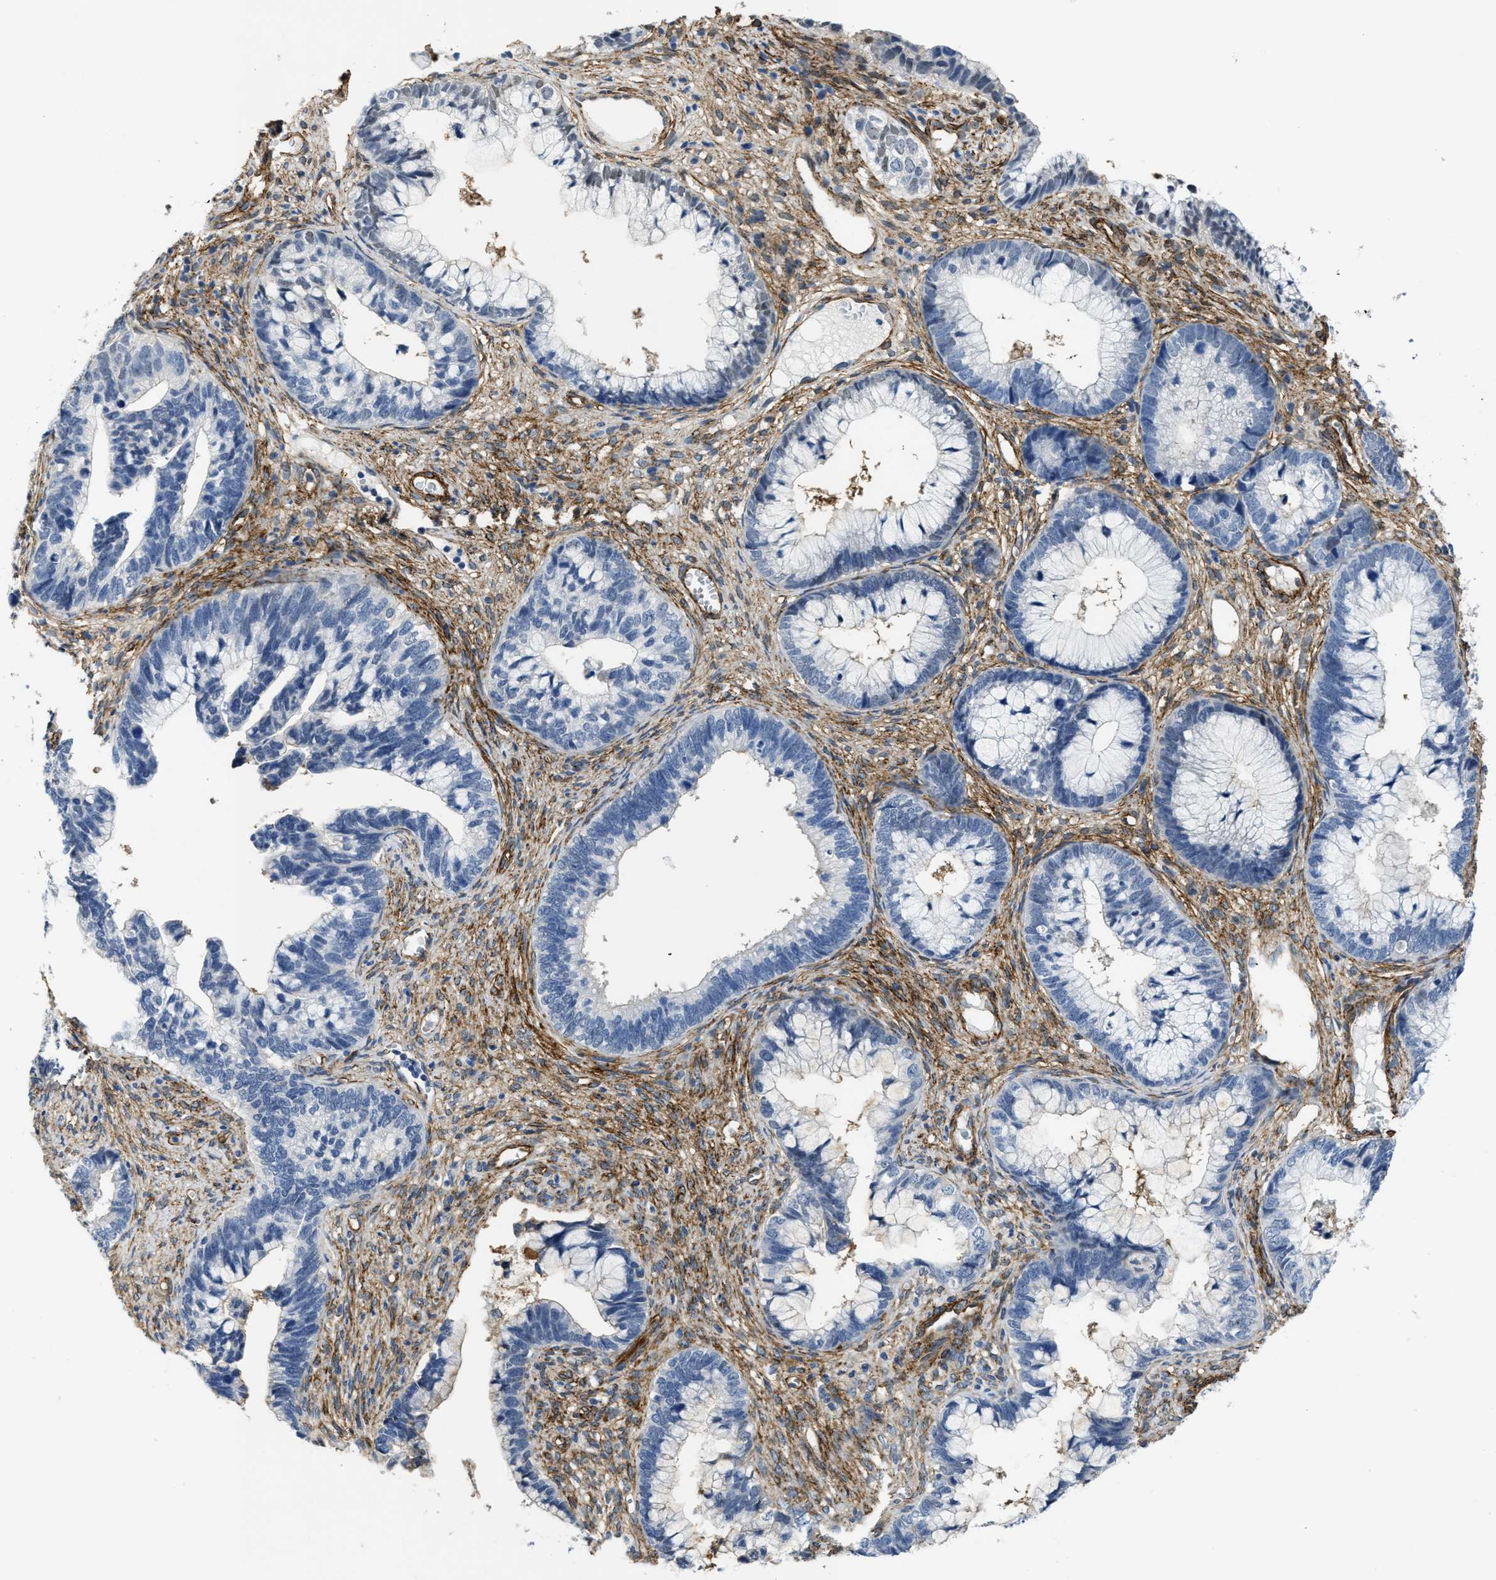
{"staining": {"intensity": "negative", "quantity": "none", "location": "none"}, "tissue": "cervical cancer", "cell_type": "Tumor cells", "image_type": "cancer", "snomed": [{"axis": "morphology", "description": "Adenocarcinoma, NOS"}, {"axis": "topography", "description": "Cervix"}], "caption": "IHC image of human cervical cancer (adenocarcinoma) stained for a protein (brown), which demonstrates no staining in tumor cells.", "gene": "NAB1", "patient": {"sex": "female", "age": 44}}